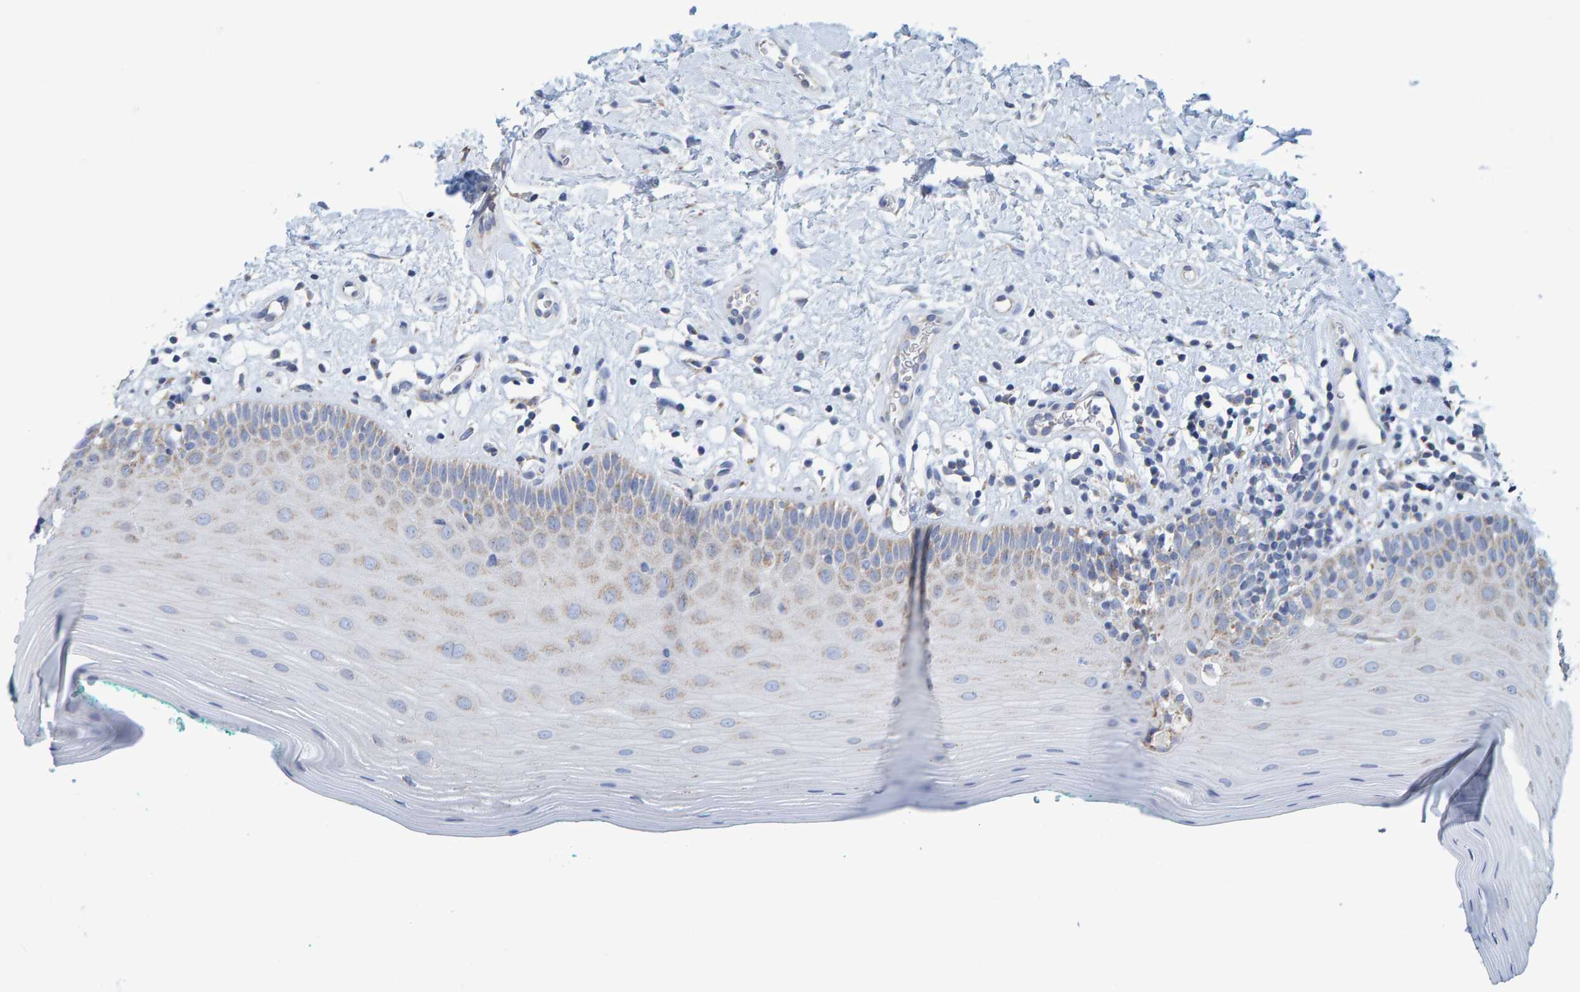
{"staining": {"intensity": "weak", "quantity": "<25%", "location": "cytoplasmic/membranous"}, "tissue": "oral mucosa", "cell_type": "Squamous epithelial cells", "image_type": "normal", "snomed": [{"axis": "morphology", "description": "Normal tissue, NOS"}, {"axis": "topography", "description": "Skeletal muscle"}, {"axis": "topography", "description": "Oral tissue"}], "caption": "High power microscopy photomicrograph of an immunohistochemistry image of normal oral mucosa, revealing no significant positivity in squamous epithelial cells. Nuclei are stained in blue.", "gene": "MRPS7", "patient": {"sex": "male", "age": 58}}